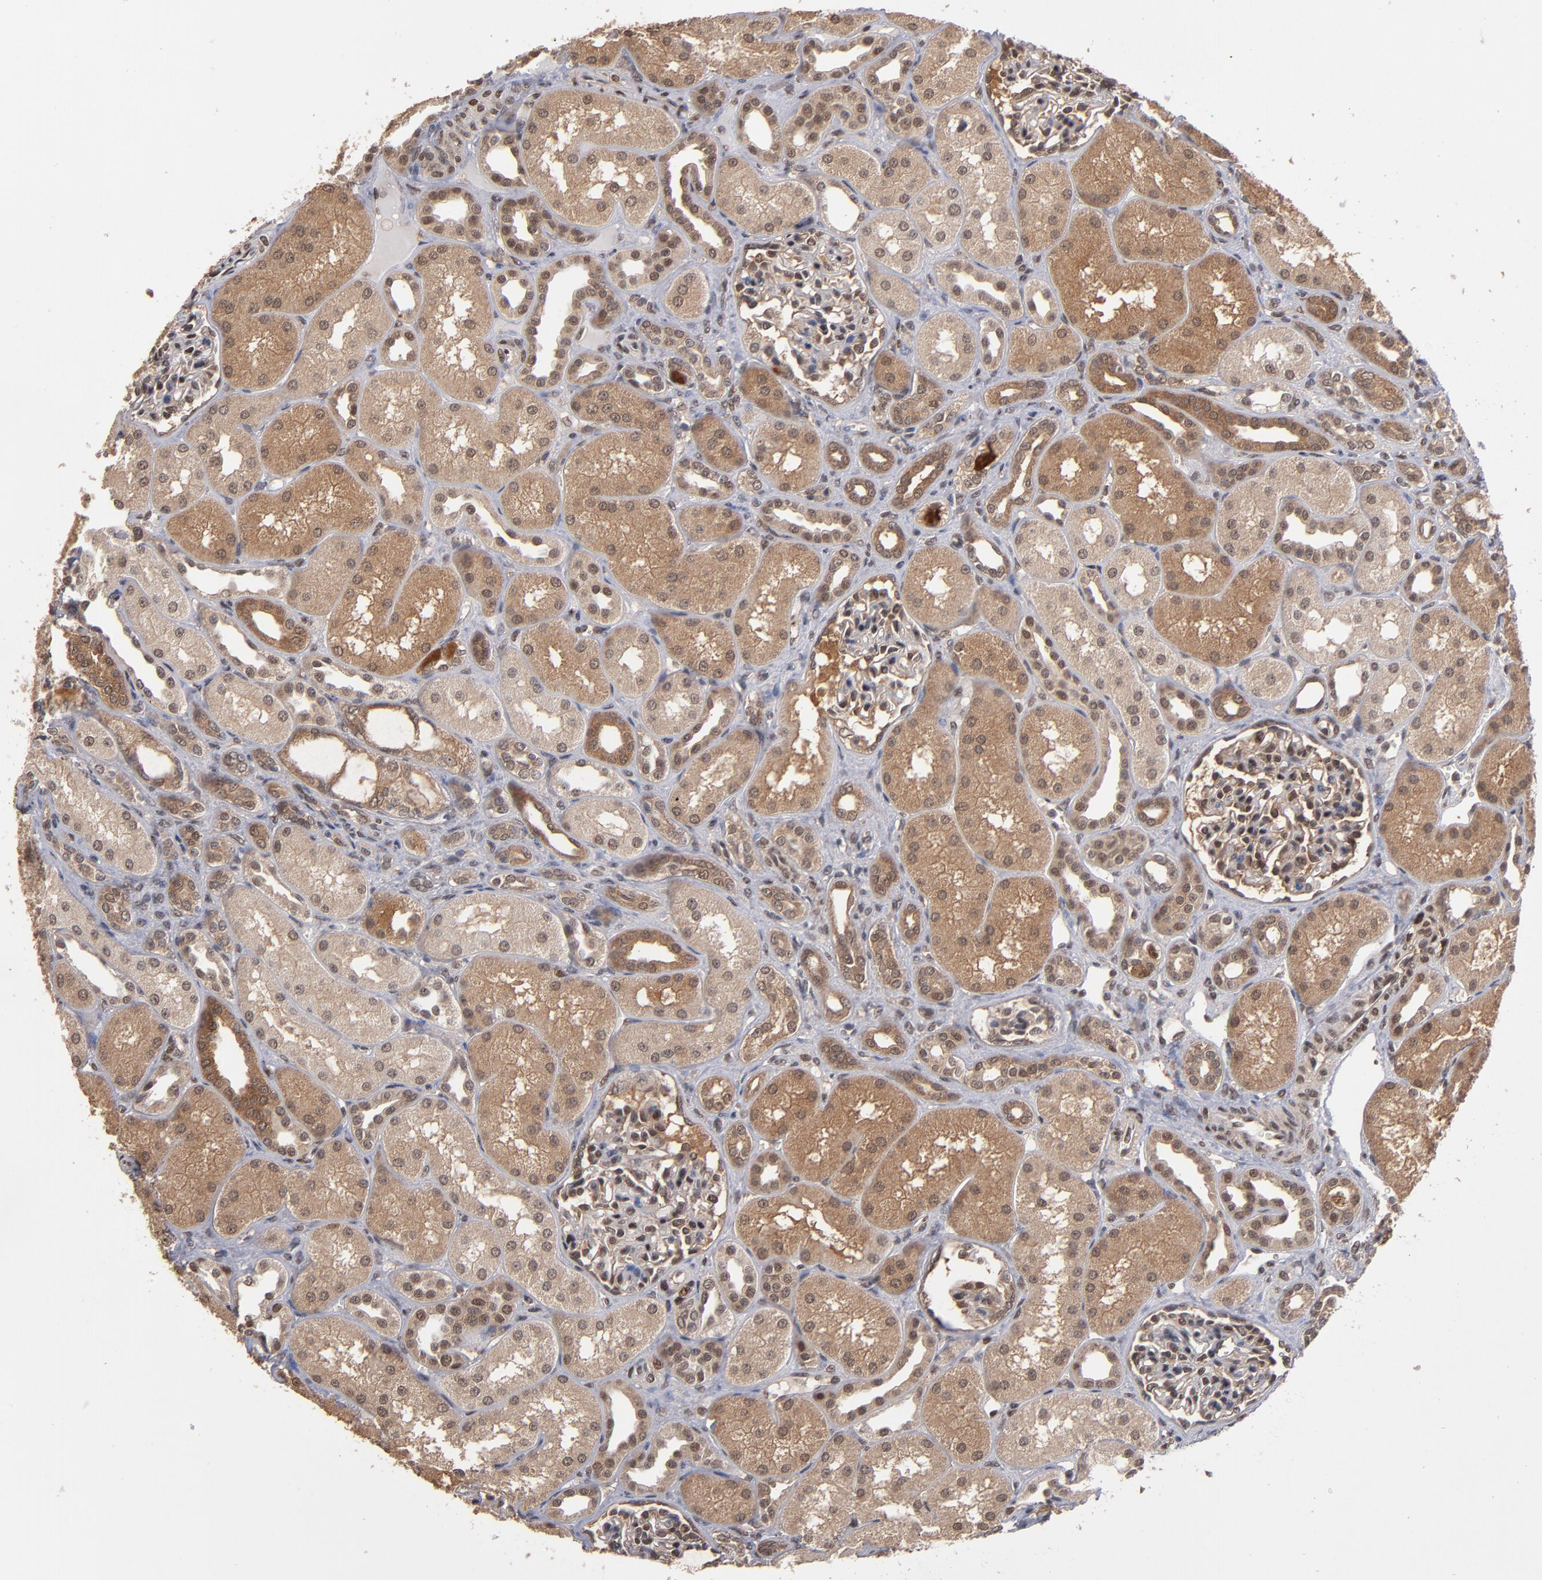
{"staining": {"intensity": "moderate", "quantity": "25%-75%", "location": "nuclear"}, "tissue": "kidney", "cell_type": "Cells in glomeruli", "image_type": "normal", "snomed": [{"axis": "morphology", "description": "Normal tissue, NOS"}, {"axis": "topography", "description": "Kidney"}], "caption": "The image displays immunohistochemical staining of unremarkable kidney. There is moderate nuclear expression is appreciated in approximately 25%-75% of cells in glomeruli. (DAB (3,3'-diaminobenzidine) = brown stain, brightfield microscopy at high magnification).", "gene": "HUWE1", "patient": {"sex": "male", "age": 7}}